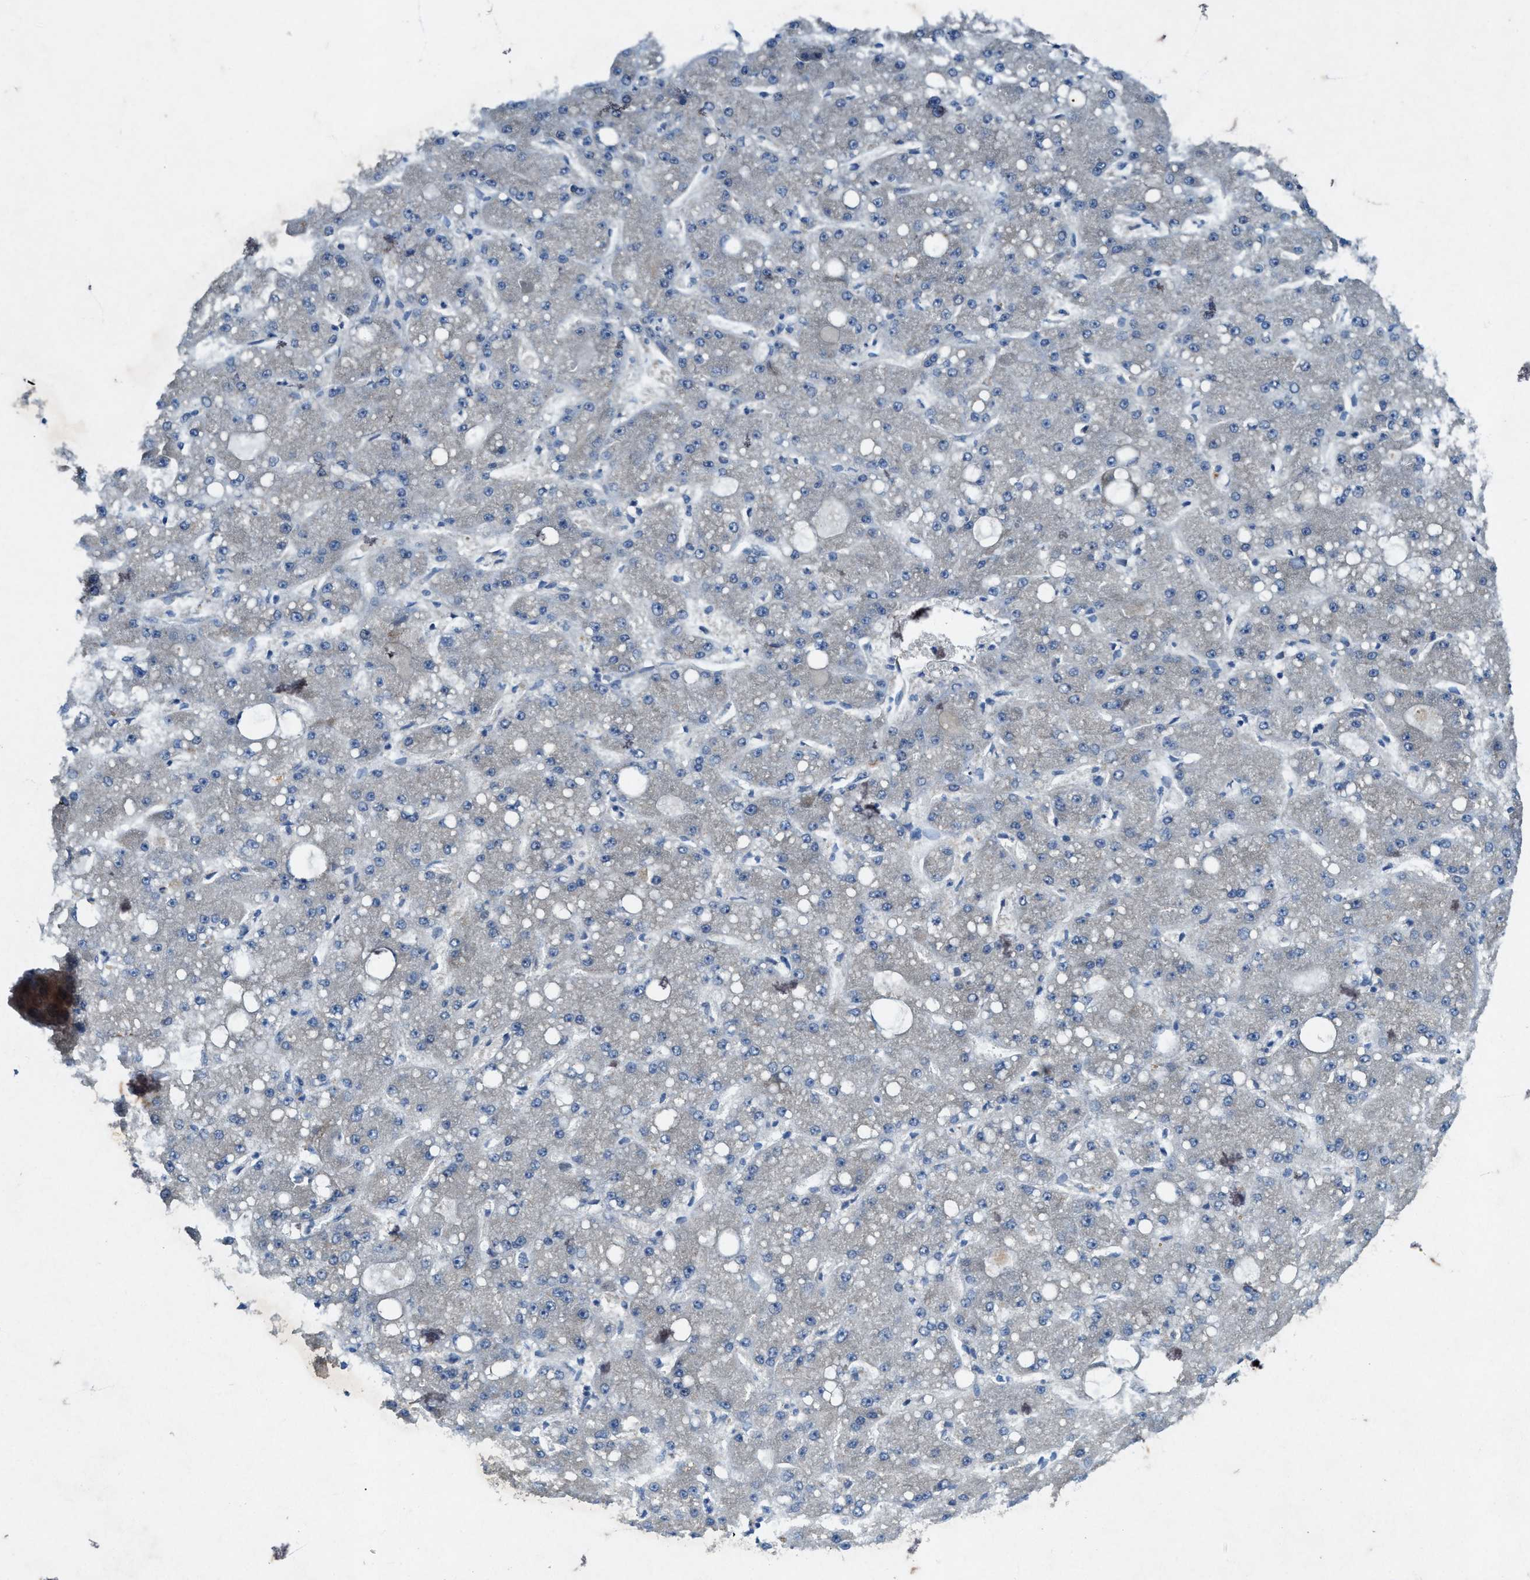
{"staining": {"intensity": "negative", "quantity": "none", "location": "none"}, "tissue": "liver cancer", "cell_type": "Tumor cells", "image_type": "cancer", "snomed": [{"axis": "morphology", "description": "Carcinoma, Hepatocellular, NOS"}, {"axis": "topography", "description": "Liver"}], "caption": "This is a image of immunohistochemistry staining of liver cancer (hepatocellular carcinoma), which shows no expression in tumor cells.", "gene": "URGCP", "patient": {"sex": "male", "age": 67}}